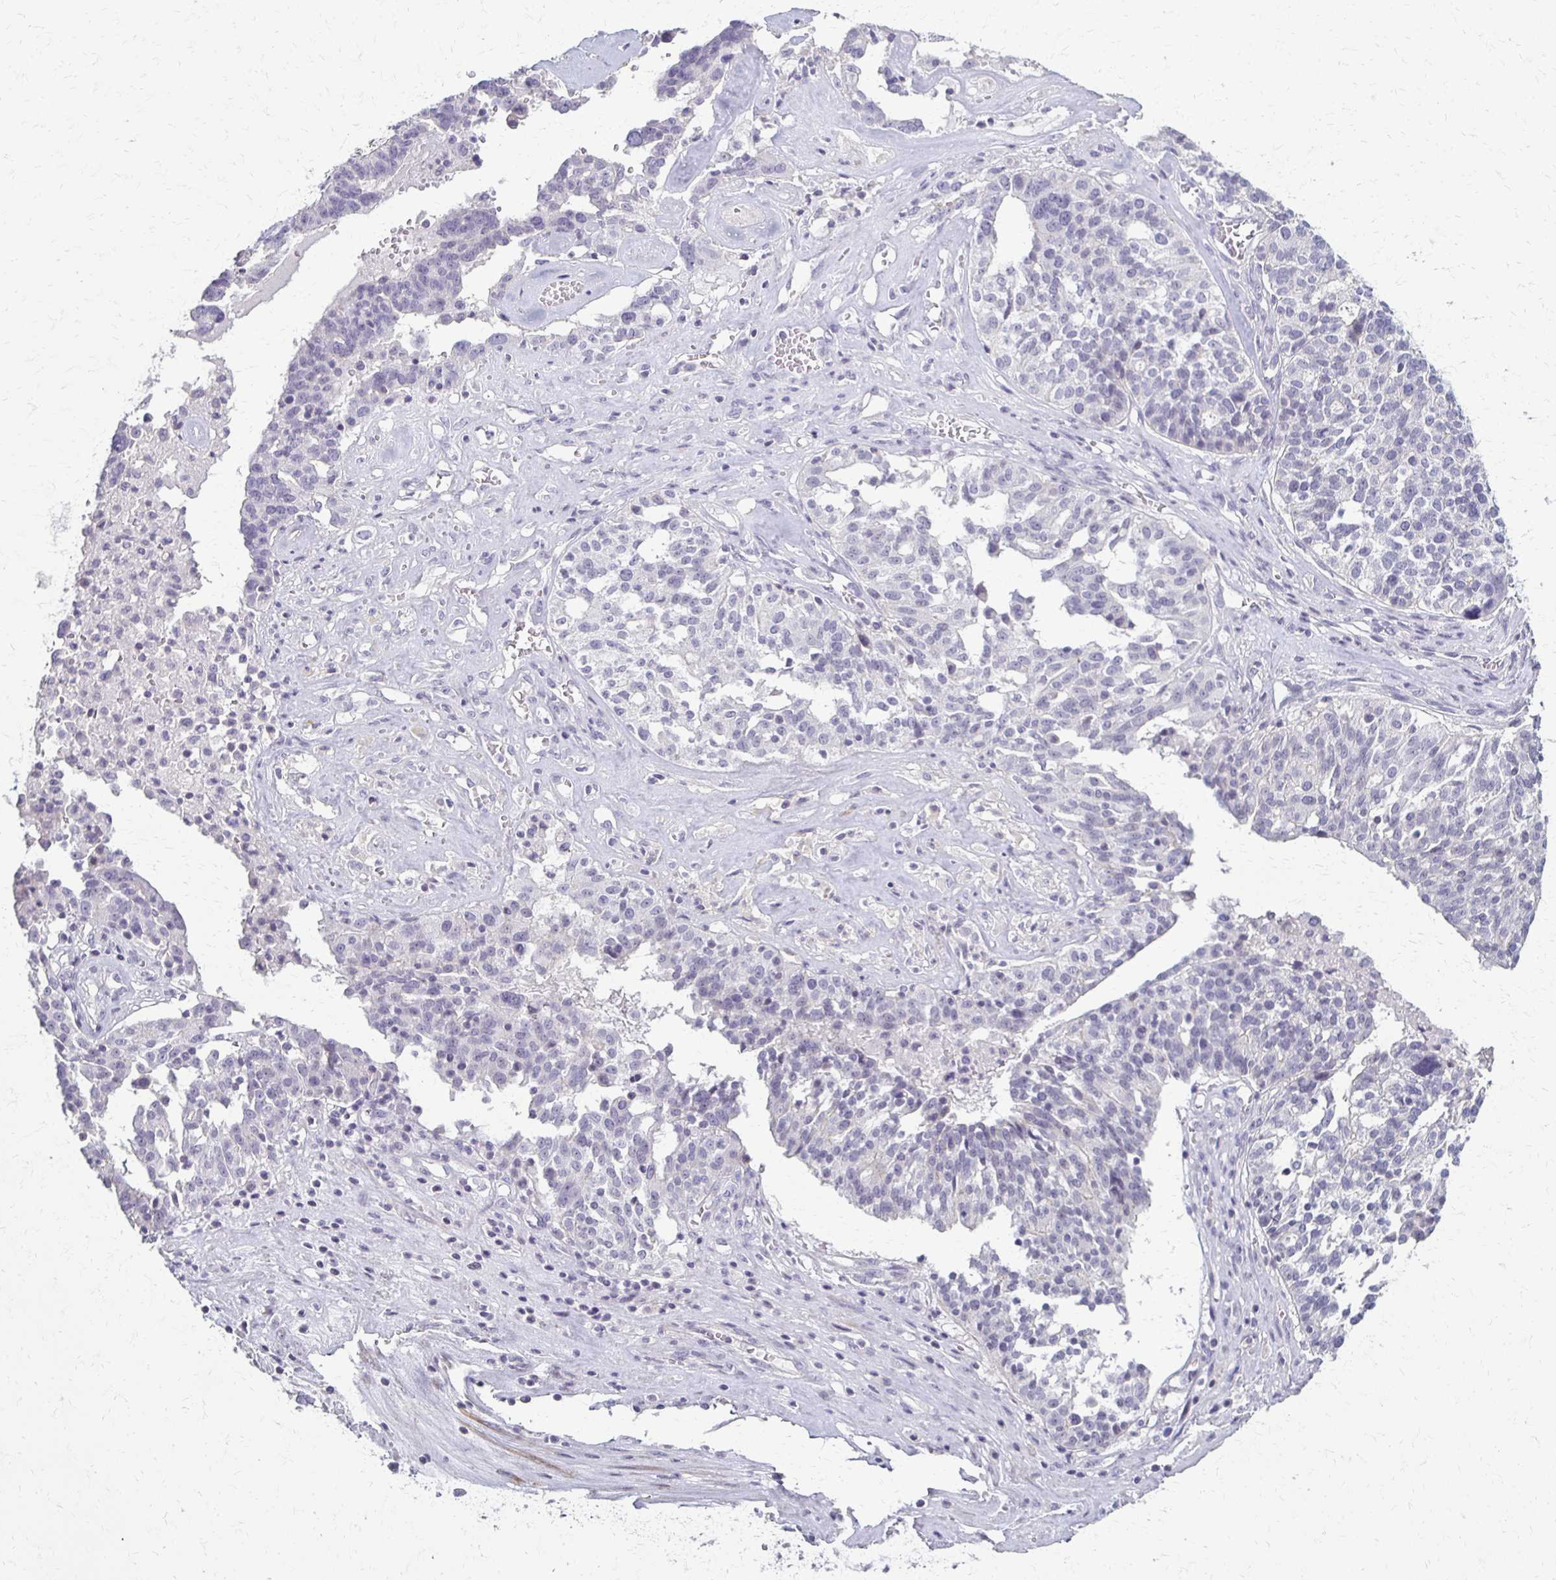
{"staining": {"intensity": "negative", "quantity": "none", "location": "none"}, "tissue": "ovarian cancer", "cell_type": "Tumor cells", "image_type": "cancer", "snomed": [{"axis": "morphology", "description": "Cystadenocarcinoma, serous, NOS"}, {"axis": "topography", "description": "Ovary"}], "caption": "The photomicrograph reveals no staining of tumor cells in ovarian cancer (serous cystadenocarcinoma). Brightfield microscopy of immunohistochemistry stained with DAB (3,3'-diaminobenzidine) (brown) and hematoxylin (blue), captured at high magnification.", "gene": "FOXO4", "patient": {"sex": "female", "age": 59}}